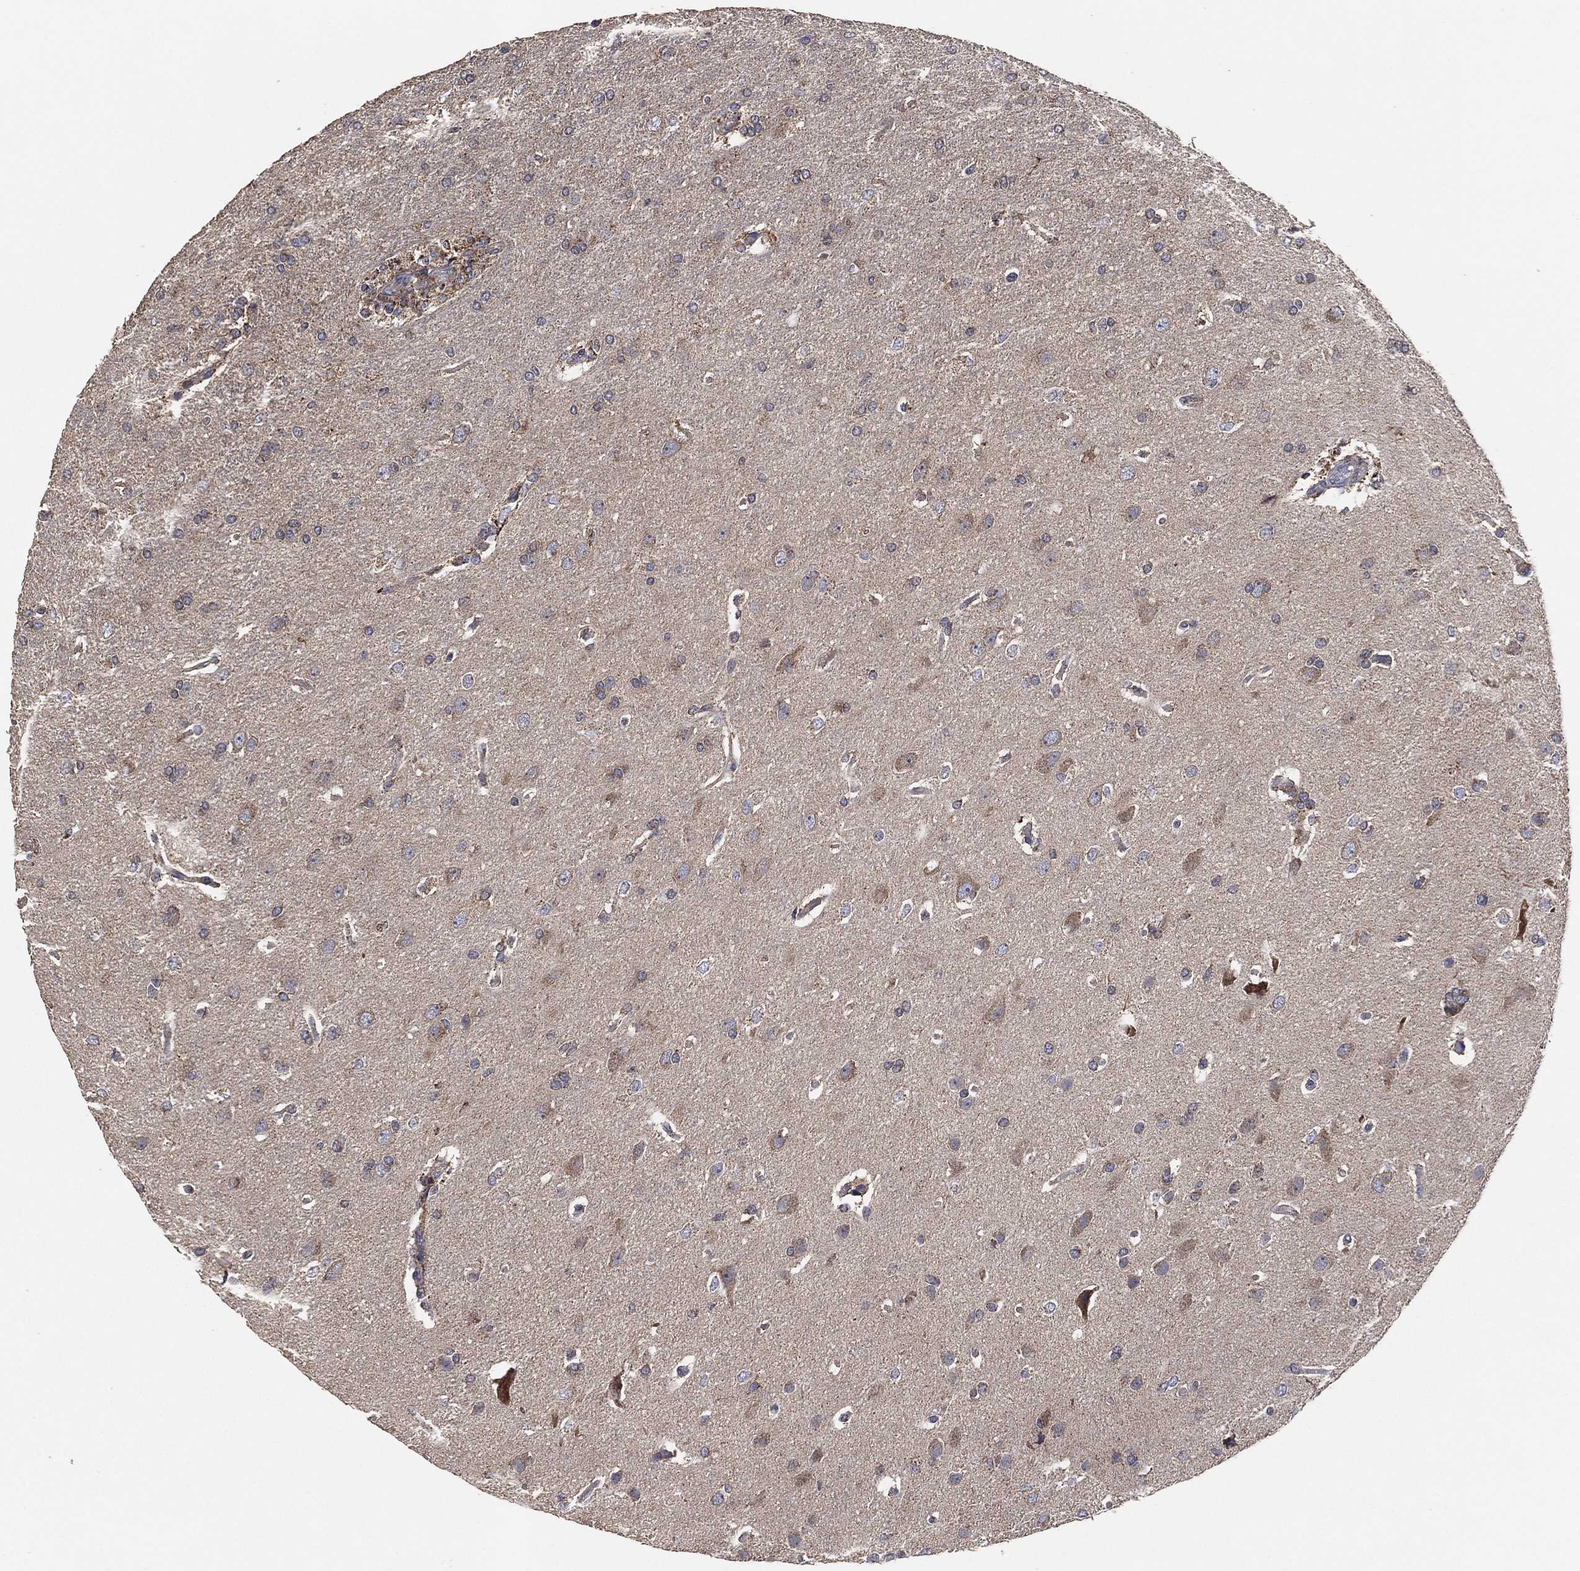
{"staining": {"intensity": "weak", "quantity": "25%-75%", "location": "cytoplasmic/membranous"}, "tissue": "glioma", "cell_type": "Tumor cells", "image_type": "cancer", "snomed": [{"axis": "morphology", "description": "Glioma, malignant, High grade"}, {"axis": "topography", "description": "Brain"}], "caption": "Glioma stained with a brown dye exhibits weak cytoplasmic/membranous positive expression in approximately 25%-75% of tumor cells.", "gene": "LIMD1", "patient": {"sex": "male", "age": 68}}